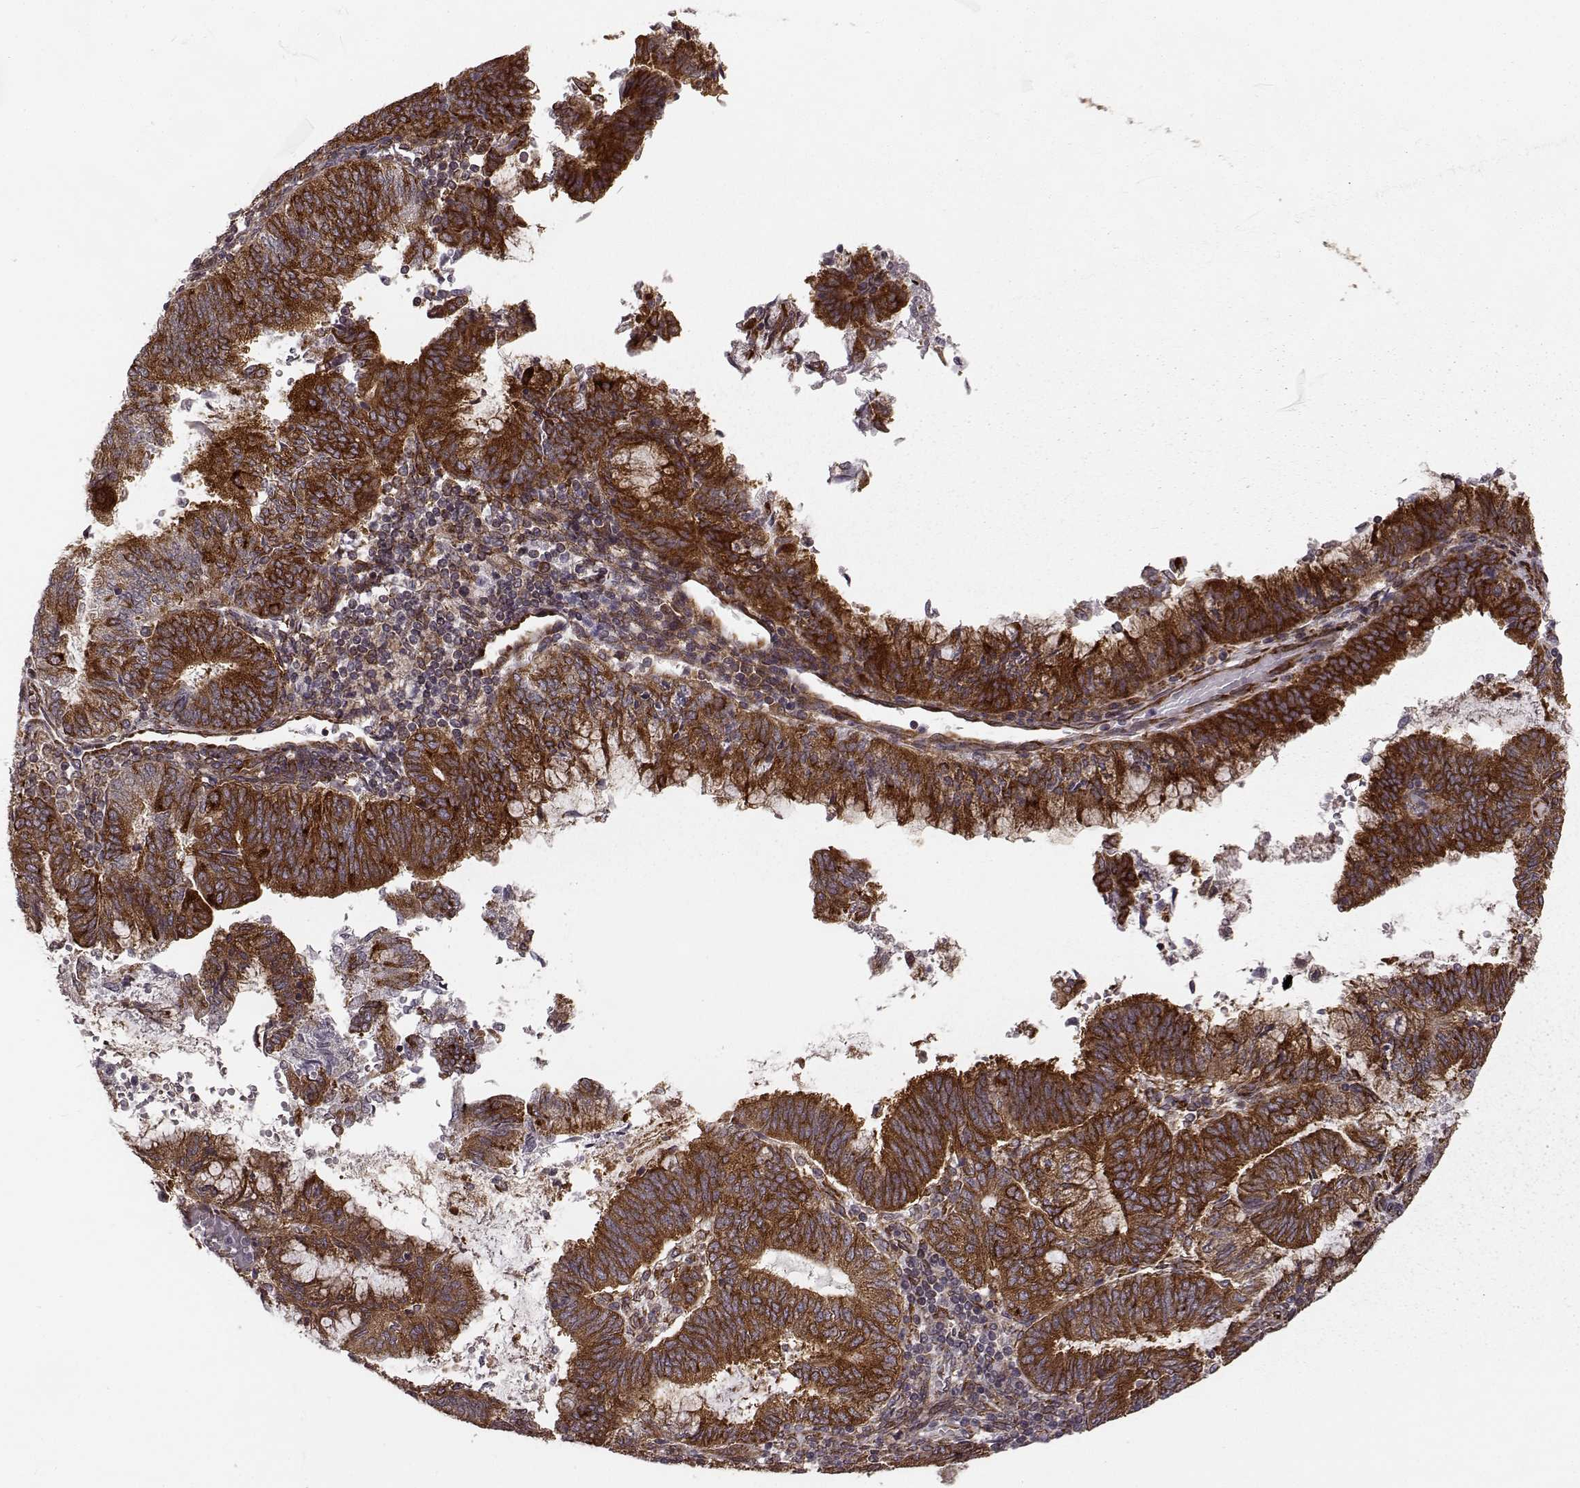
{"staining": {"intensity": "strong", "quantity": "25%-75%", "location": "cytoplasmic/membranous"}, "tissue": "endometrial cancer", "cell_type": "Tumor cells", "image_type": "cancer", "snomed": [{"axis": "morphology", "description": "Adenocarcinoma, NOS"}, {"axis": "topography", "description": "Endometrium"}], "caption": "Endometrial cancer stained for a protein (brown) shows strong cytoplasmic/membranous positive staining in approximately 25%-75% of tumor cells.", "gene": "TMEM14A", "patient": {"sex": "female", "age": 65}}